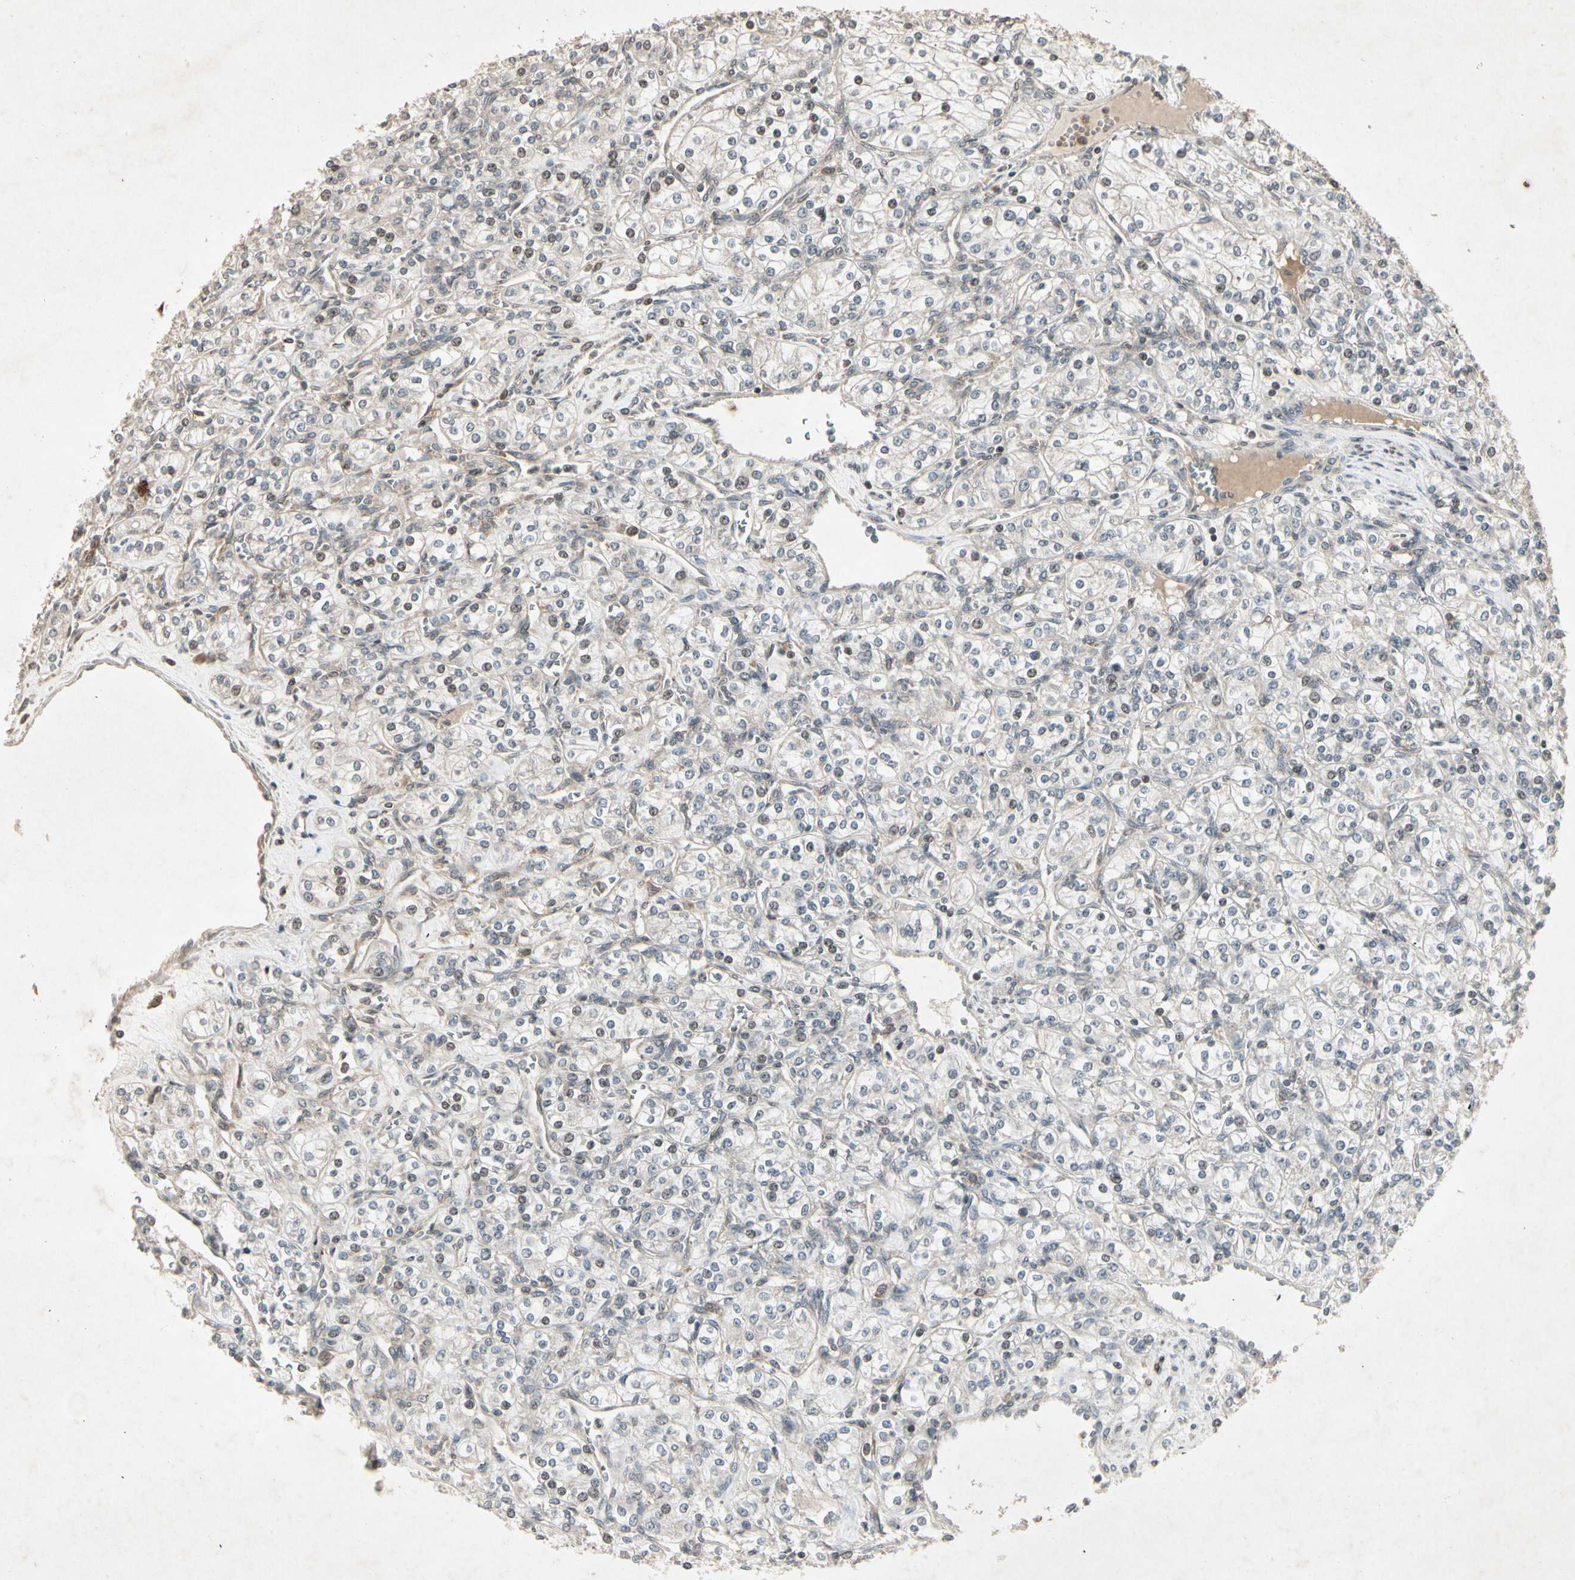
{"staining": {"intensity": "negative", "quantity": "none", "location": "none"}, "tissue": "renal cancer", "cell_type": "Tumor cells", "image_type": "cancer", "snomed": [{"axis": "morphology", "description": "Adenocarcinoma, NOS"}, {"axis": "topography", "description": "Kidney"}], "caption": "Renal cancer stained for a protein using IHC exhibits no staining tumor cells.", "gene": "TEK", "patient": {"sex": "male", "age": 77}}